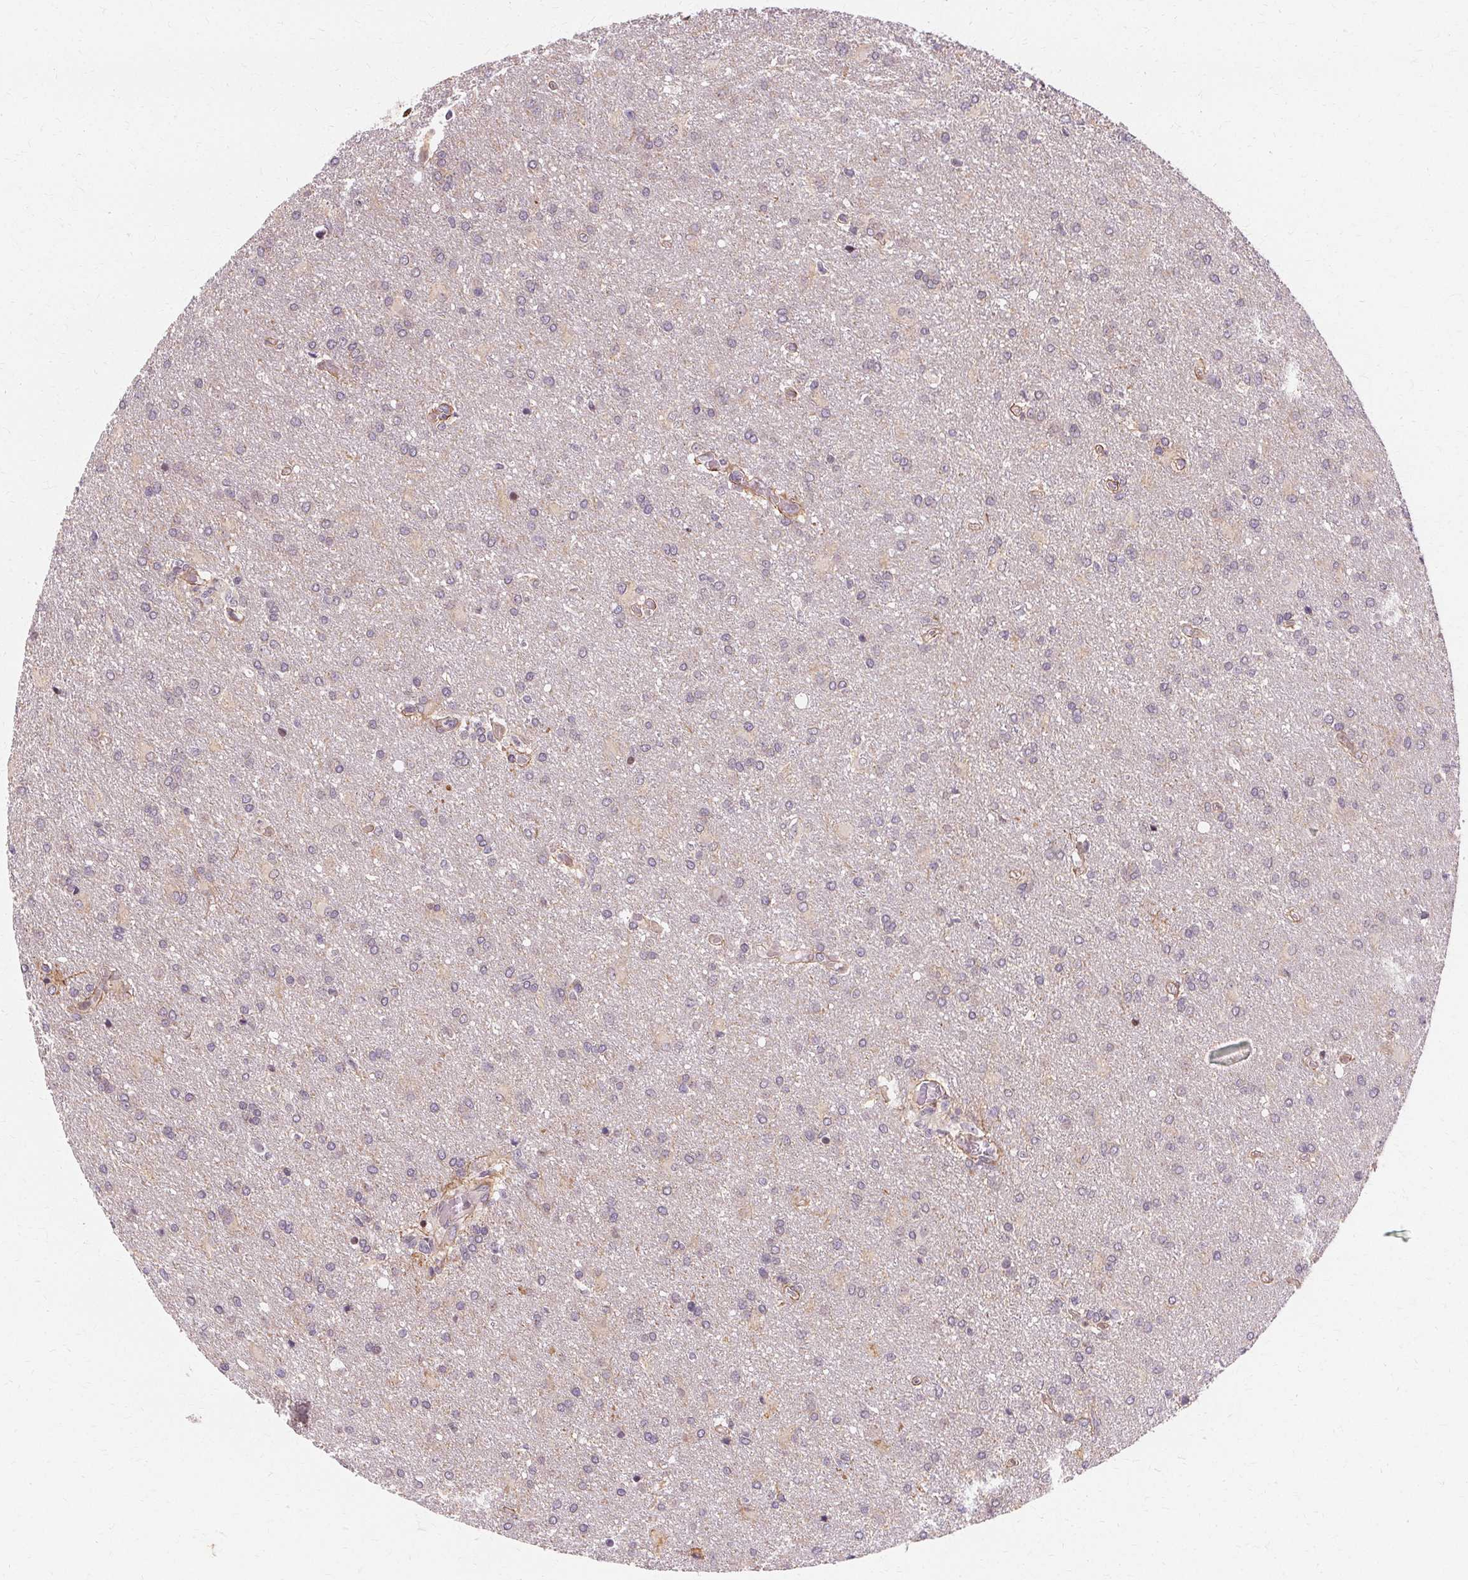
{"staining": {"intensity": "negative", "quantity": "none", "location": "none"}, "tissue": "glioma", "cell_type": "Tumor cells", "image_type": "cancer", "snomed": [{"axis": "morphology", "description": "Glioma, malignant, High grade"}, {"axis": "topography", "description": "Brain"}], "caption": "Glioma was stained to show a protein in brown. There is no significant expression in tumor cells. The staining was performed using DAB (3,3'-diaminobenzidine) to visualize the protein expression in brown, while the nuclei were stained in blue with hematoxylin (Magnification: 20x).", "gene": "USP8", "patient": {"sex": "male", "age": 68}}